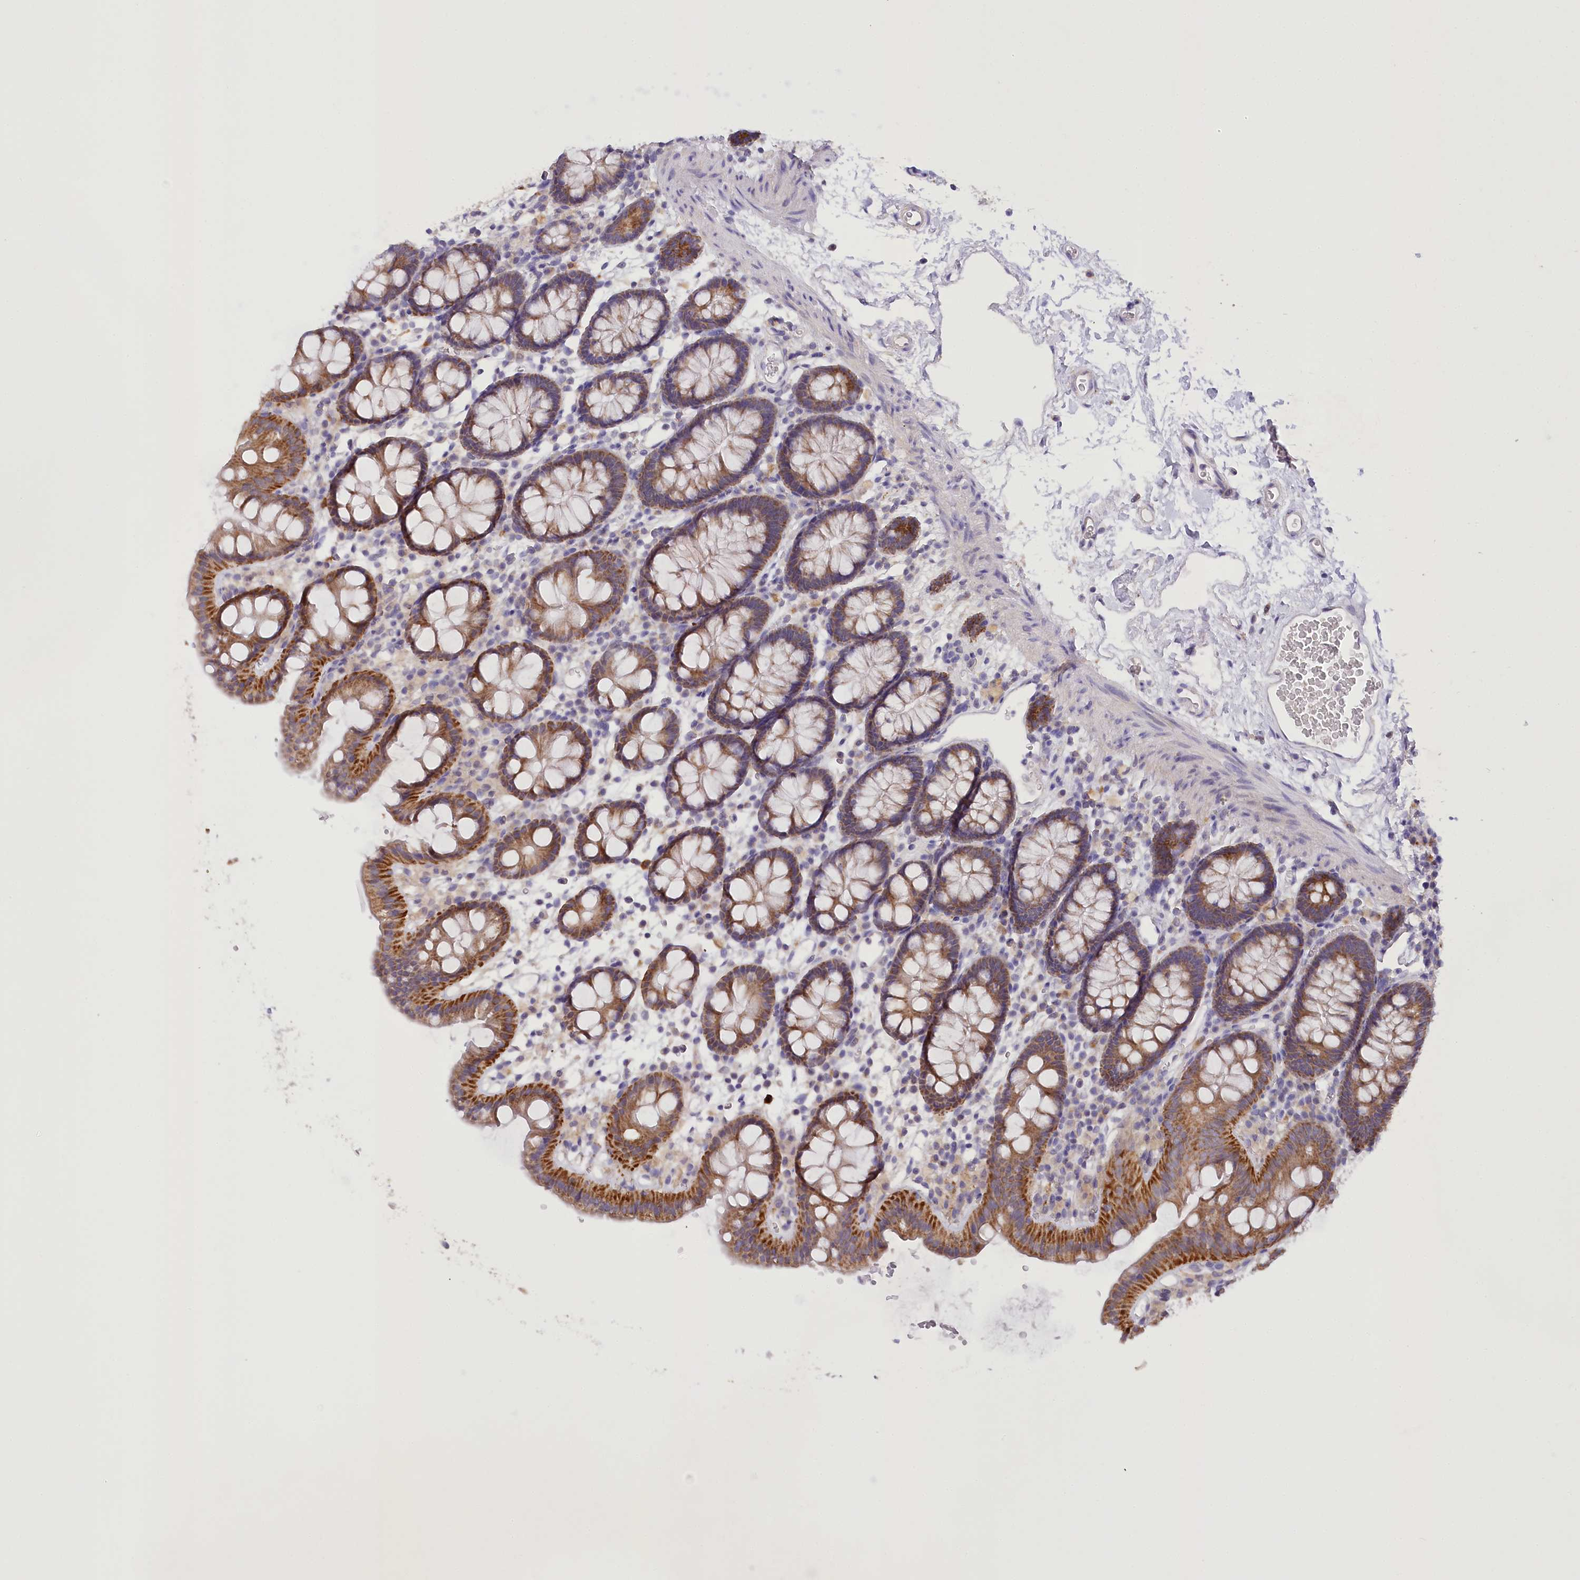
{"staining": {"intensity": "weak", "quantity": "25%-75%", "location": "cytoplasmic/membranous"}, "tissue": "colon", "cell_type": "Endothelial cells", "image_type": "normal", "snomed": [{"axis": "morphology", "description": "Normal tissue, NOS"}, {"axis": "topography", "description": "Colon"}], "caption": "Immunohistochemical staining of unremarkable colon shows 25%-75% levels of weak cytoplasmic/membranous protein positivity in approximately 25%-75% of endothelial cells. The staining was performed using DAB to visualize the protein expression in brown, while the nuclei were stained in blue with hematoxylin (Magnification: 20x).", "gene": "DCUN1D1", "patient": {"sex": "male", "age": 75}}